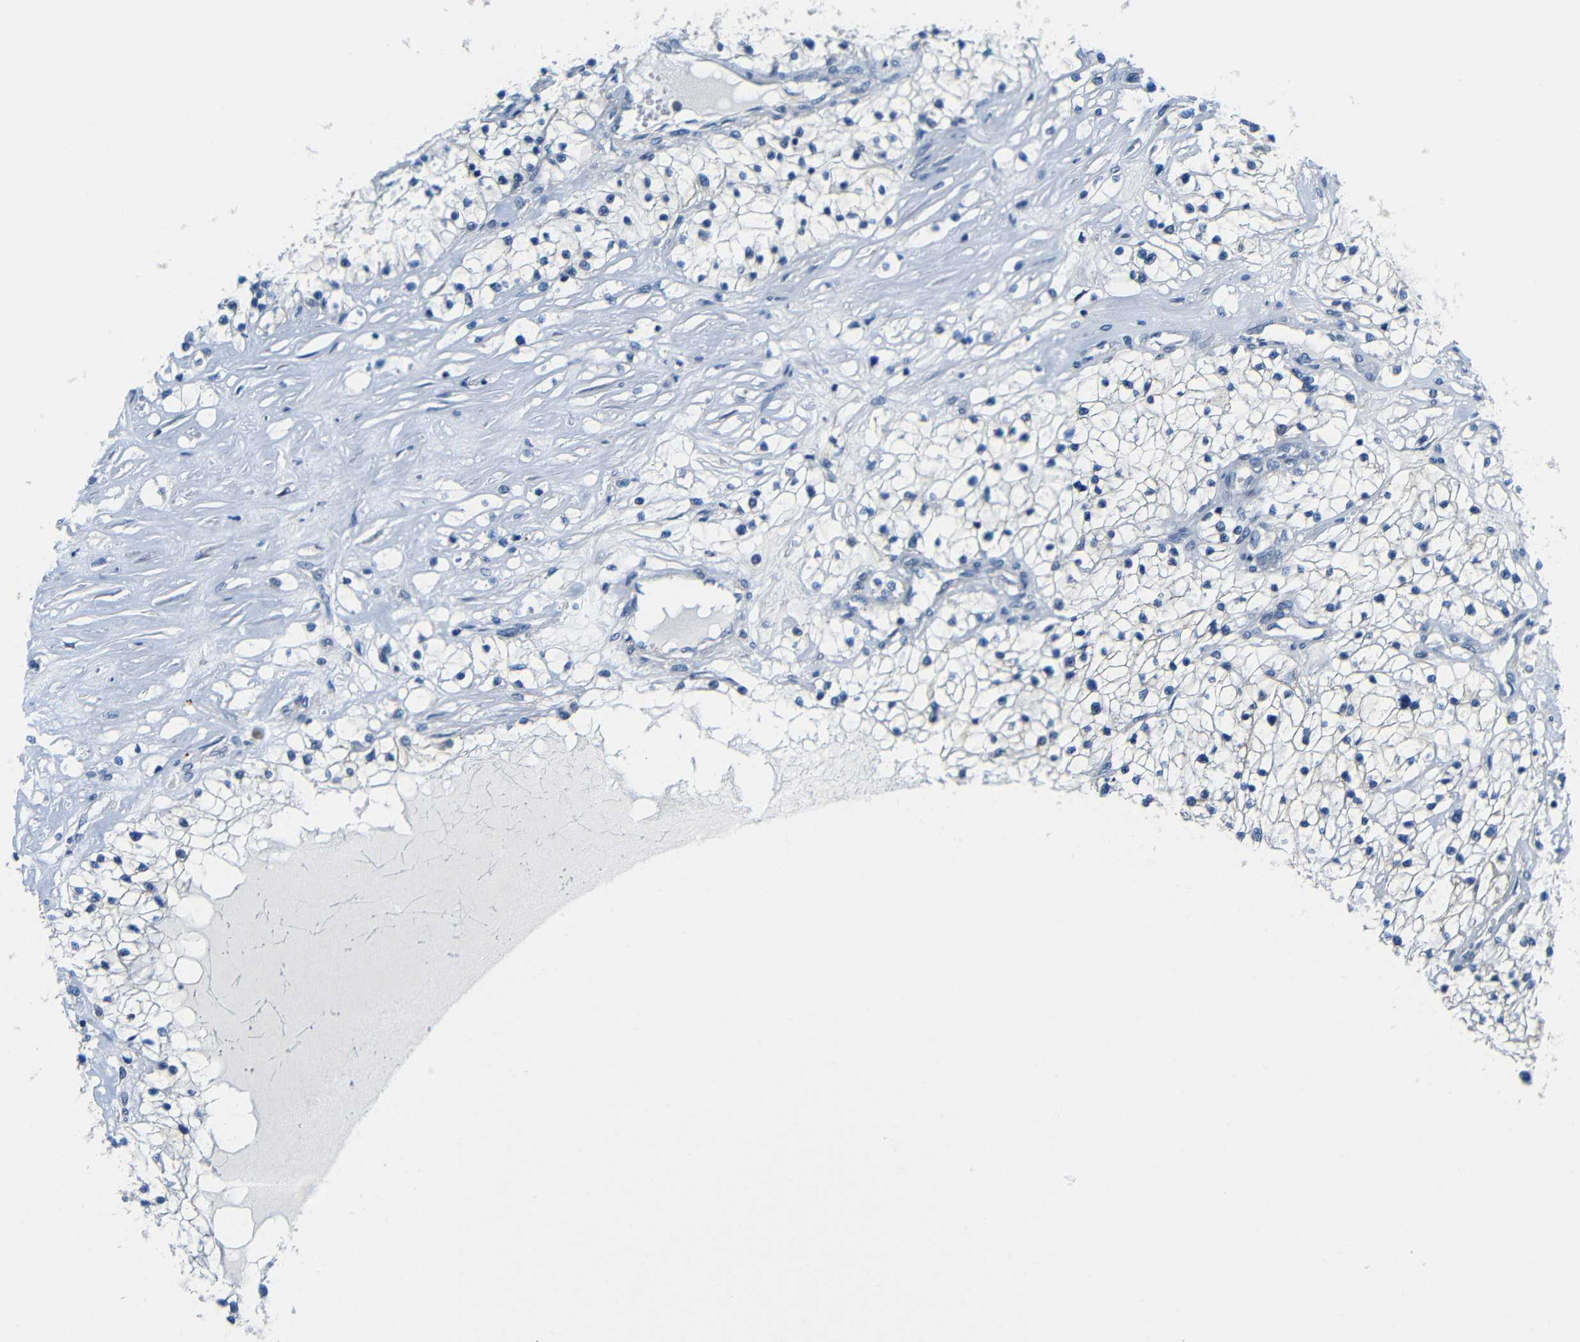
{"staining": {"intensity": "negative", "quantity": "none", "location": "none"}, "tissue": "renal cancer", "cell_type": "Tumor cells", "image_type": "cancer", "snomed": [{"axis": "morphology", "description": "Adenocarcinoma, NOS"}, {"axis": "topography", "description": "Kidney"}], "caption": "The image shows no staining of tumor cells in renal cancer. (Immunohistochemistry, brightfield microscopy, high magnification).", "gene": "NEGR1", "patient": {"sex": "male", "age": 68}}